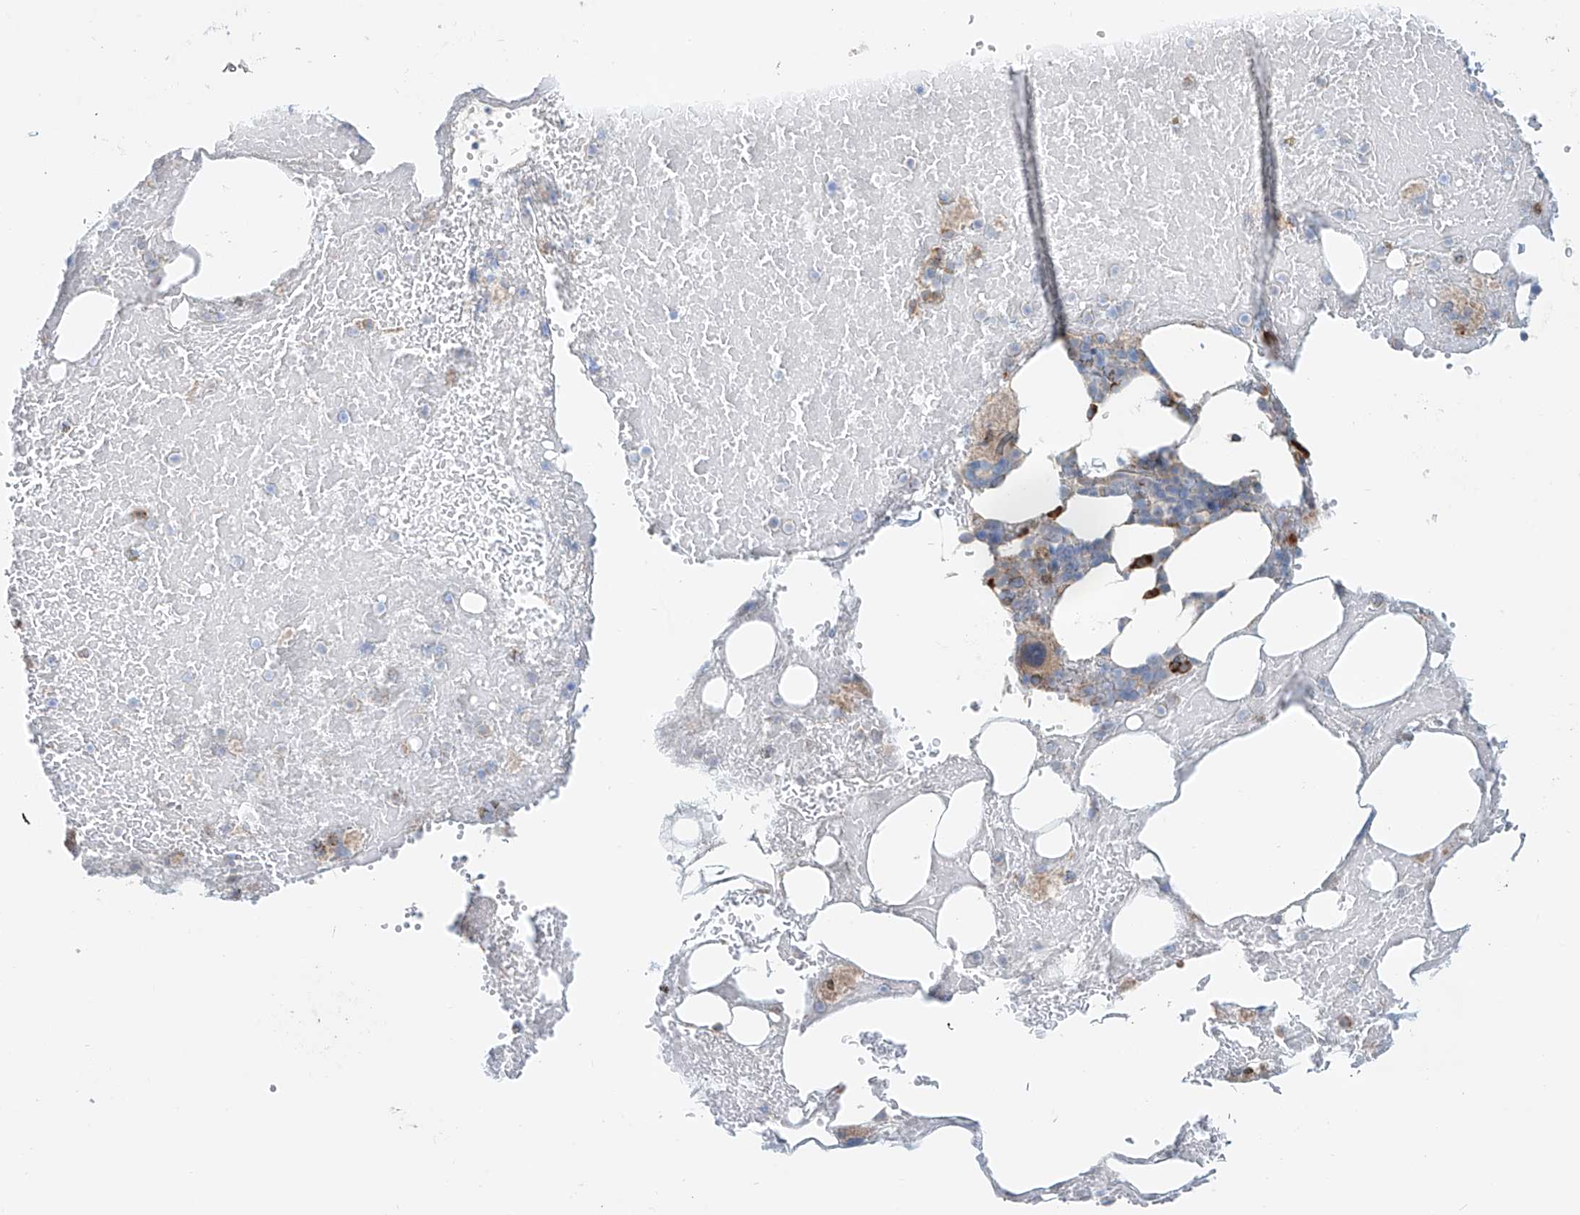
{"staining": {"intensity": "strong", "quantity": "<25%", "location": "cytoplasmic/membranous"}, "tissue": "bone marrow", "cell_type": "Hematopoietic cells", "image_type": "normal", "snomed": [{"axis": "morphology", "description": "Normal tissue, NOS"}, {"axis": "topography", "description": "Bone marrow"}], "caption": "Normal bone marrow displays strong cytoplasmic/membranous staining in approximately <25% of hematopoietic cells.", "gene": "SNAP29", "patient": {"sex": "male", "age": 60}}